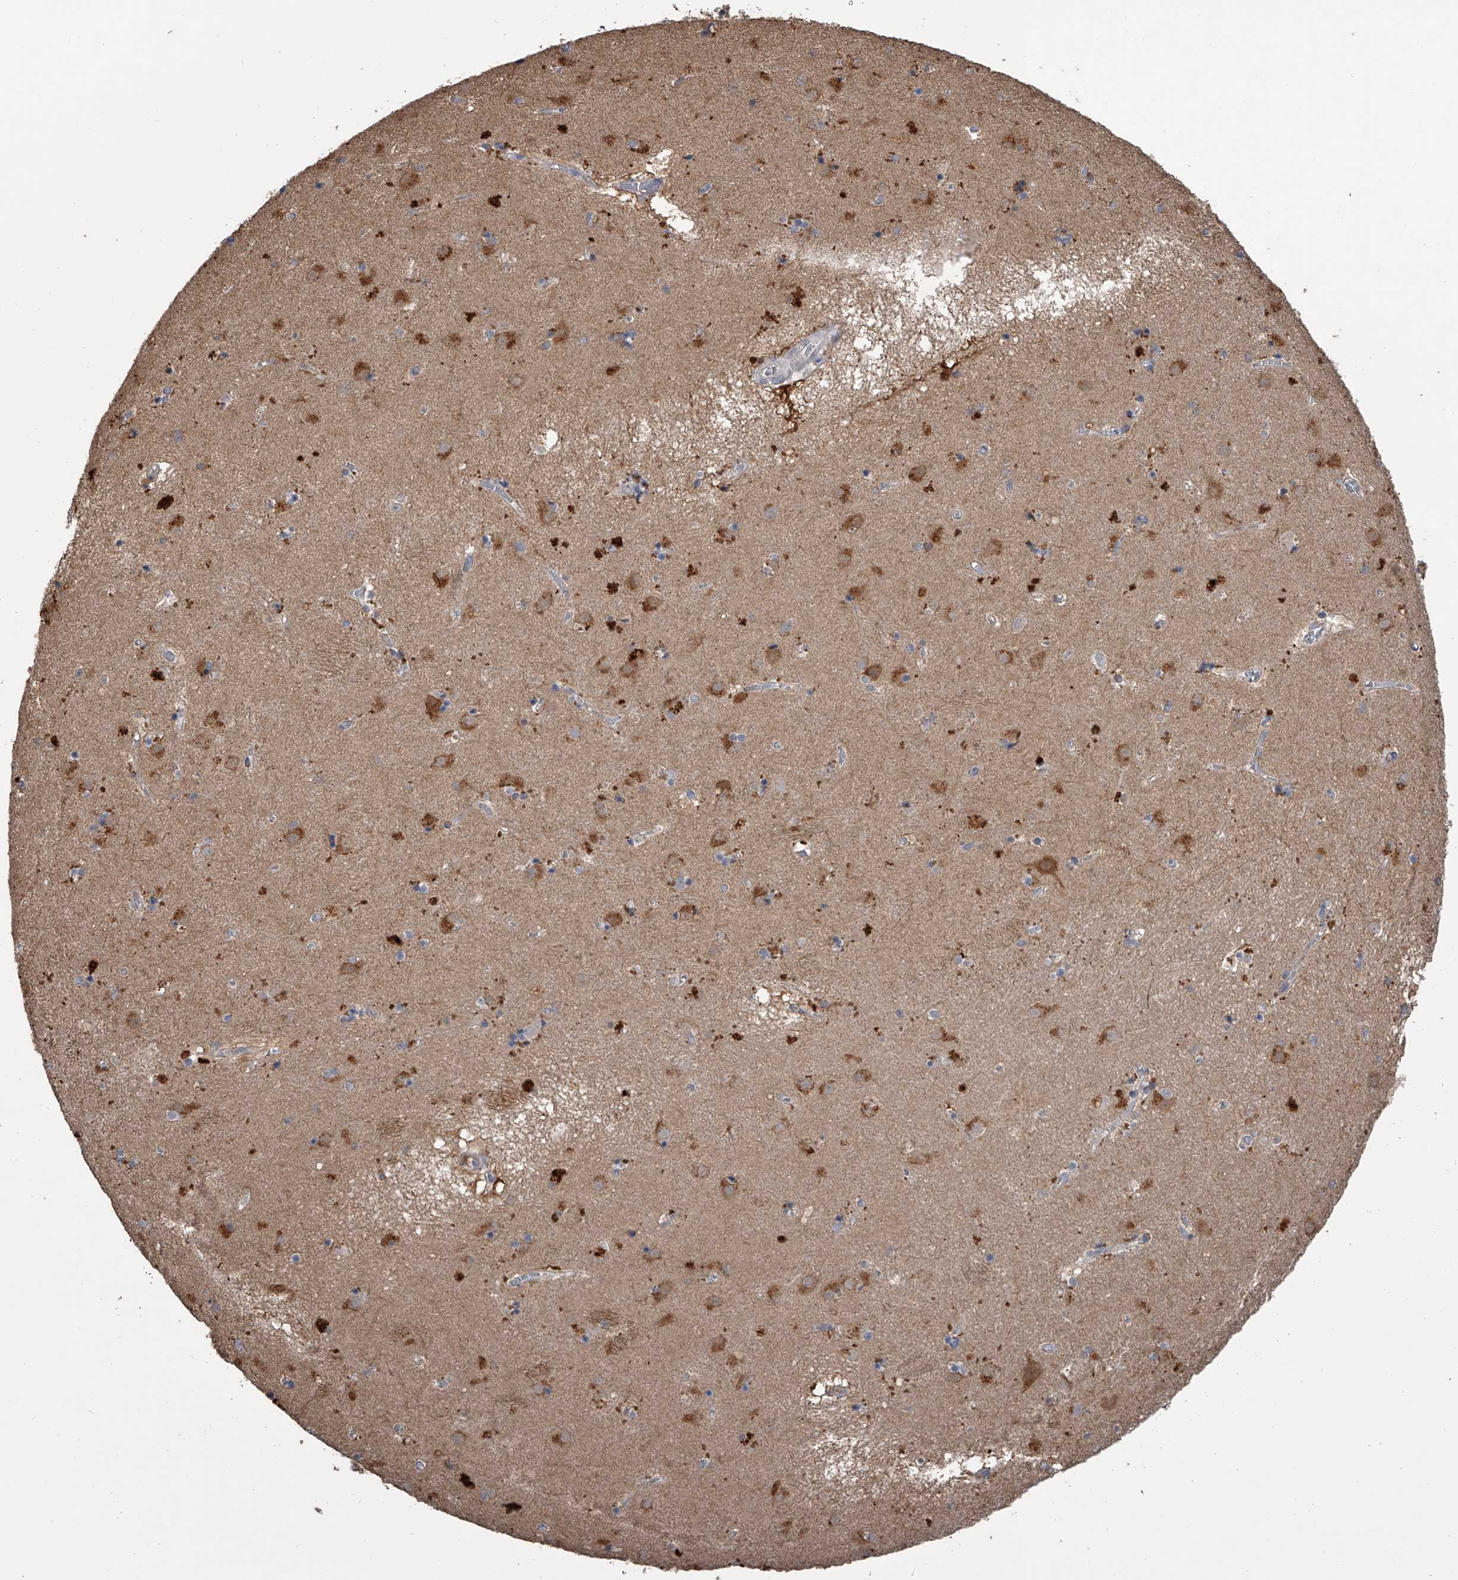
{"staining": {"intensity": "negative", "quantity": "none", "location": "none"}, "tissue": "caudate", "cell_type": "Glial cells", "image_type": "normal", "snomed": [{"axis": "morphology", "description": "Normal tissue, NOS"}, {"axis": "topography", "description": "Lateral ventricle wall"}], "caption": "This micrograph is of benign caudate stained with IHC to label a protein in brown with the nuclei are counter-stained blue. There is no positivity in glial cells.", "gene": "DOCK9", "patient": {"sex": "male", "age": 70}}